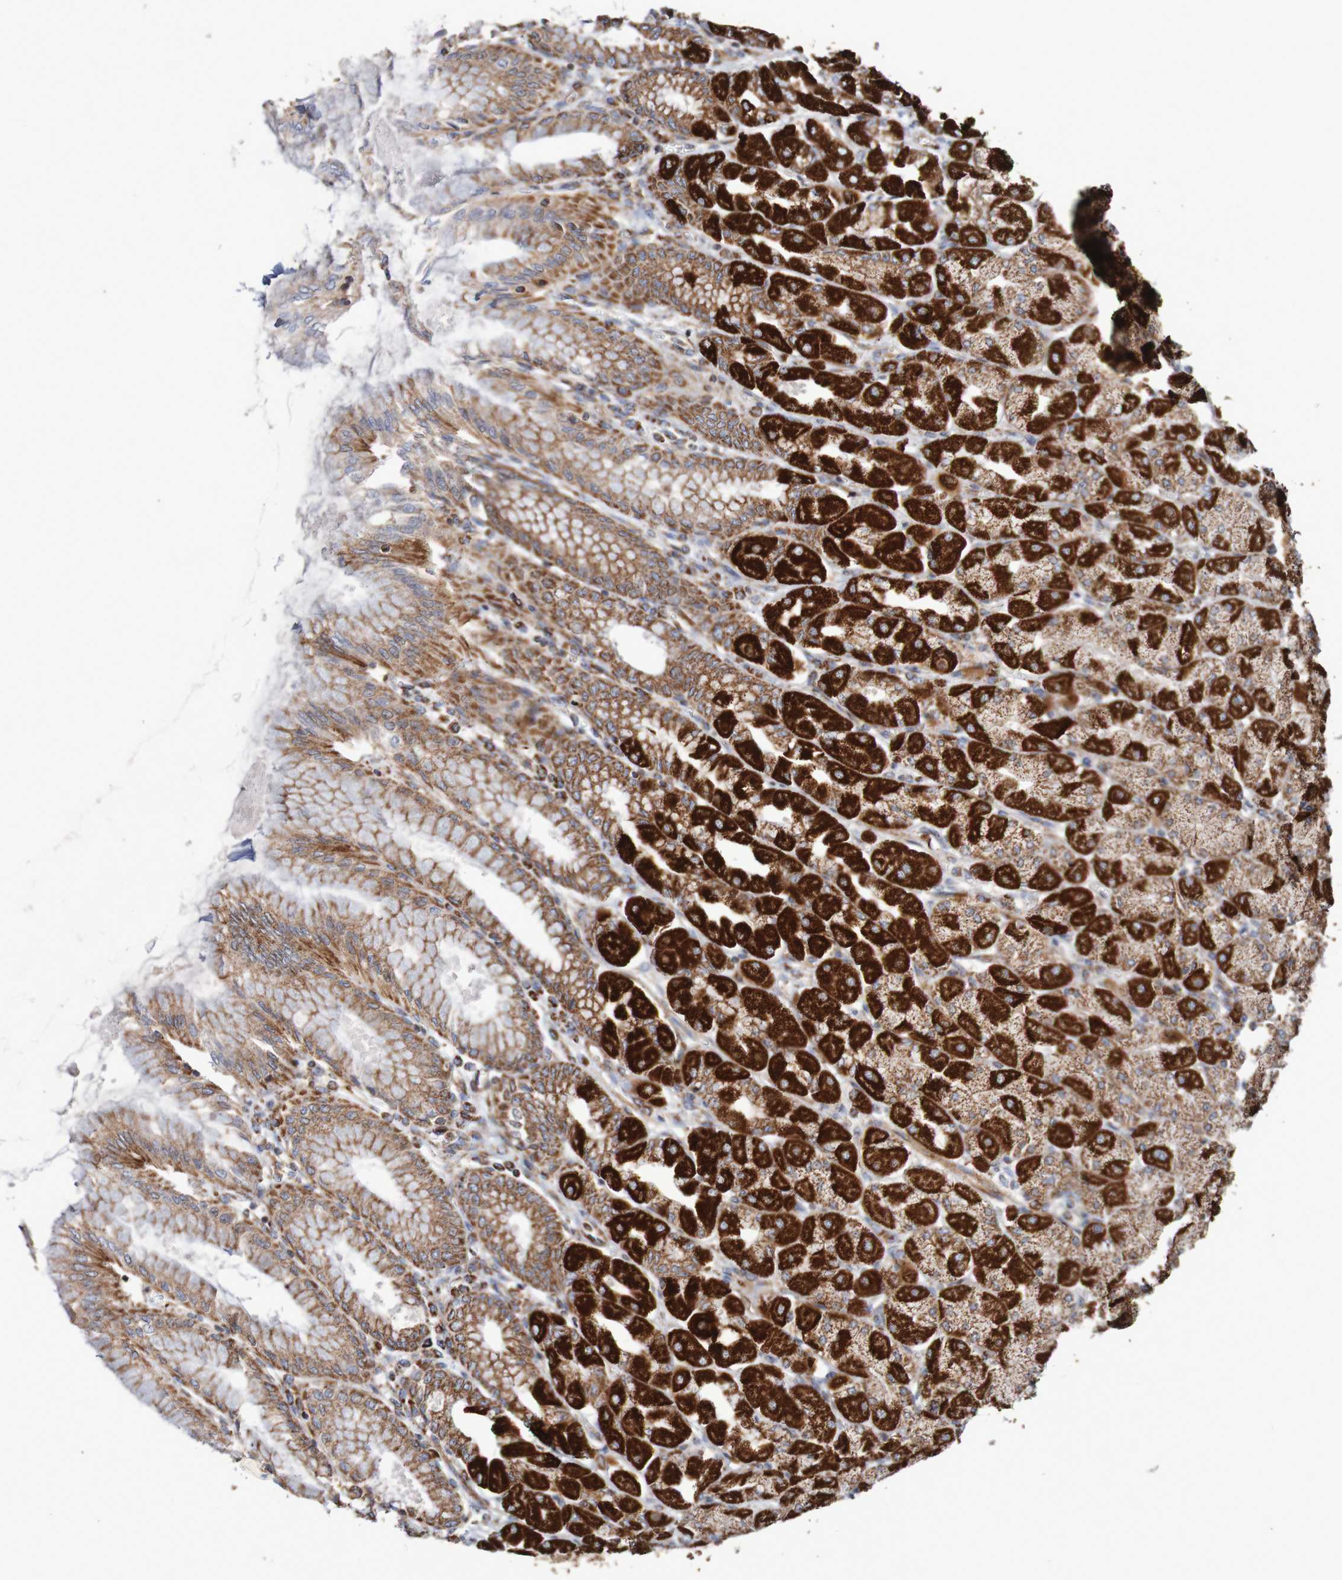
{"staining": {"intensity": "strong", "quantity": ">75%", "location": "cytoplasmic/membranous"}, "tissue": "stomach", "cell_type": "Glandular cells", "image_type": "normal", "snomed": [{"axis": "morphology", "description": "Normal tissue, NOS"}, {"axis": "topography", "description": "Stomach, upper"}], "caption": "Immunohistochemistry (DAB) staining of benign human stomach shows strong cytoplasmic/membranous protein staining in about >75% of glandular cells.", "gene": "MMEL1", "patient": {"sex": "female", "age": 56}}